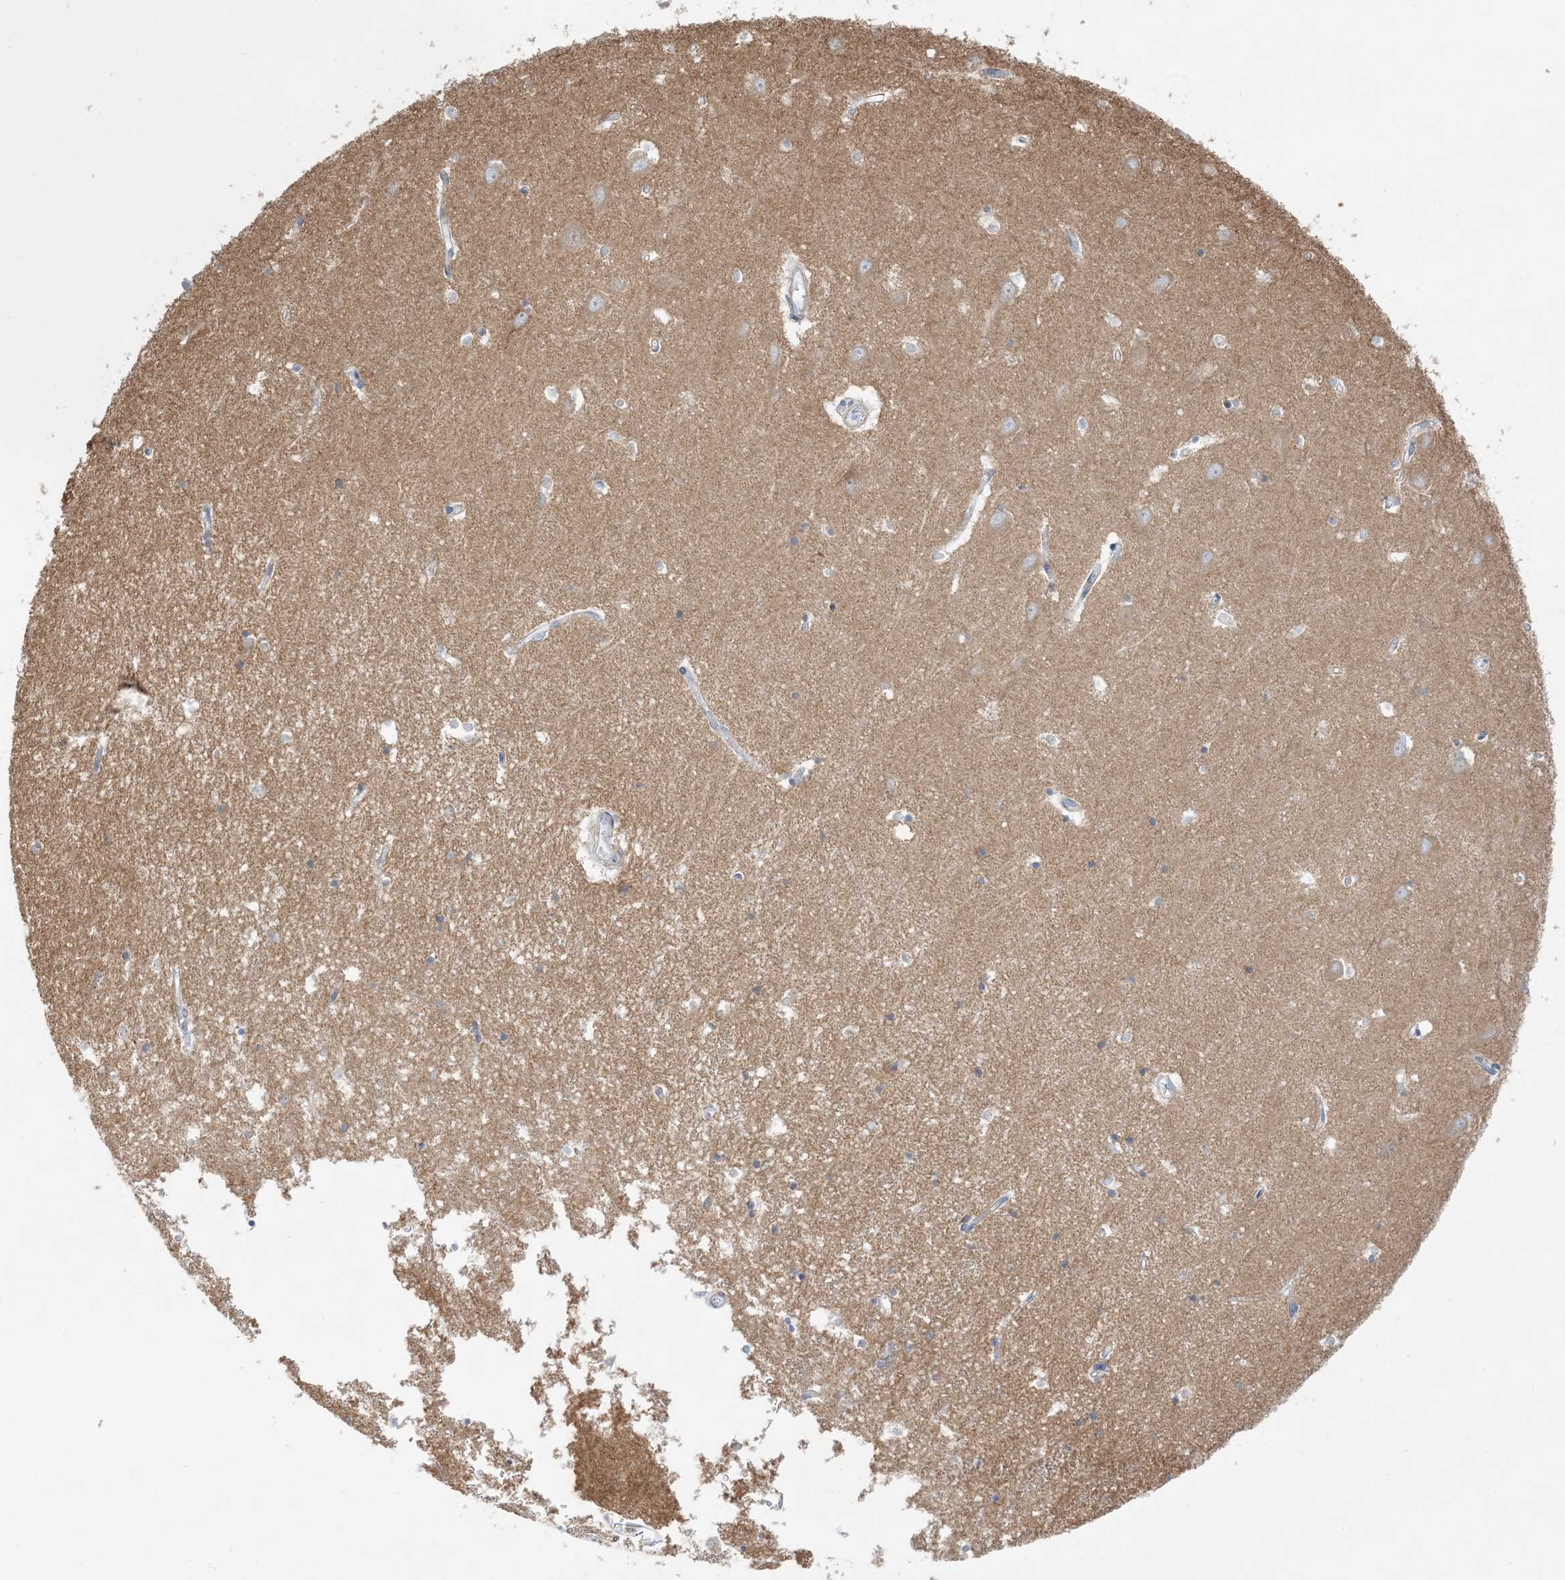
{"staining": {"intensity": "weak", "quantity": "<25%", "location": "cytoplasmic/membranous"}, "tissue": "hippocampus", "cell_type": "Glial cells", "image_type": "normal", "snomed": [{"axis": "morphology", "description": "Normal tissue, NOS"}, {"axis": "topography", "description": "Hippocampus"}], "caption": "This image is of benign hippocampus stained with immunohistochemistry to label a protein in brown with the nuclei are counter-stained blue. There is no staining in glial cells. (Stains: DAB immunohistochemistry (IHC) with hematoxylin counter stain, Microscopy: brightfield microscopy at high magnification).", "gene": "FAM184A", "patient": {"sex": "male", "age": 70}}